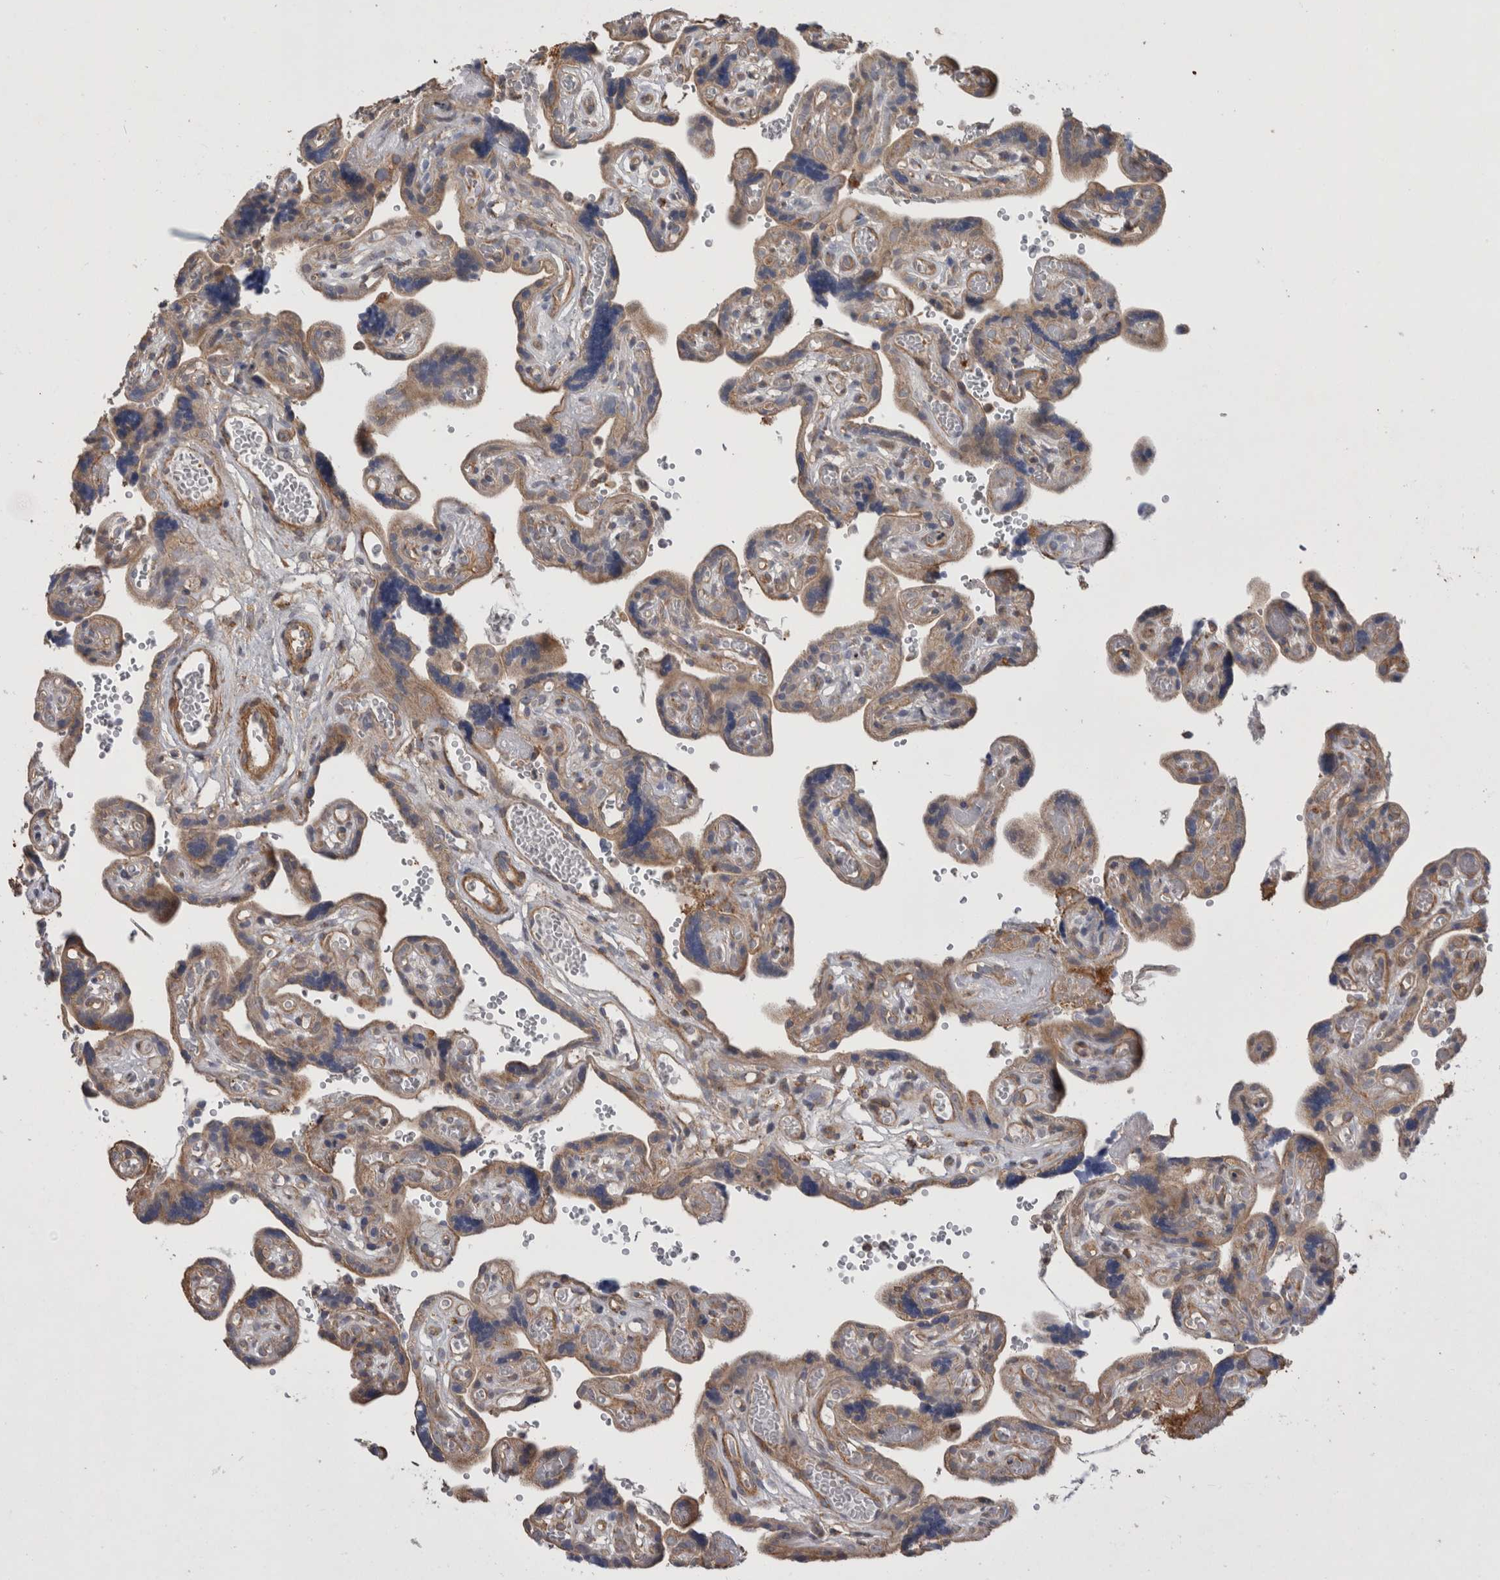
{"staining": {"intensity": "moderate", "quantity": ">75%", "location": "cytoplasmic/membranous"}, "tissue": "placenta", "cell_type": "Decidual cells", "image_type": "normal", "snomed": [{"axis": "morphology", "description": "Normal tissue, NOS"}, {"axis": "topography", "description": "Placenta"}], "caption": "Immunohistochemical staining of unremarkable placenta reveals medium levels of moderate cytoplasmic/membranous positivity in about >75% of decidual cells.", "gene": "SFXN2", "patient": {"sex": "female", "age": 30}}